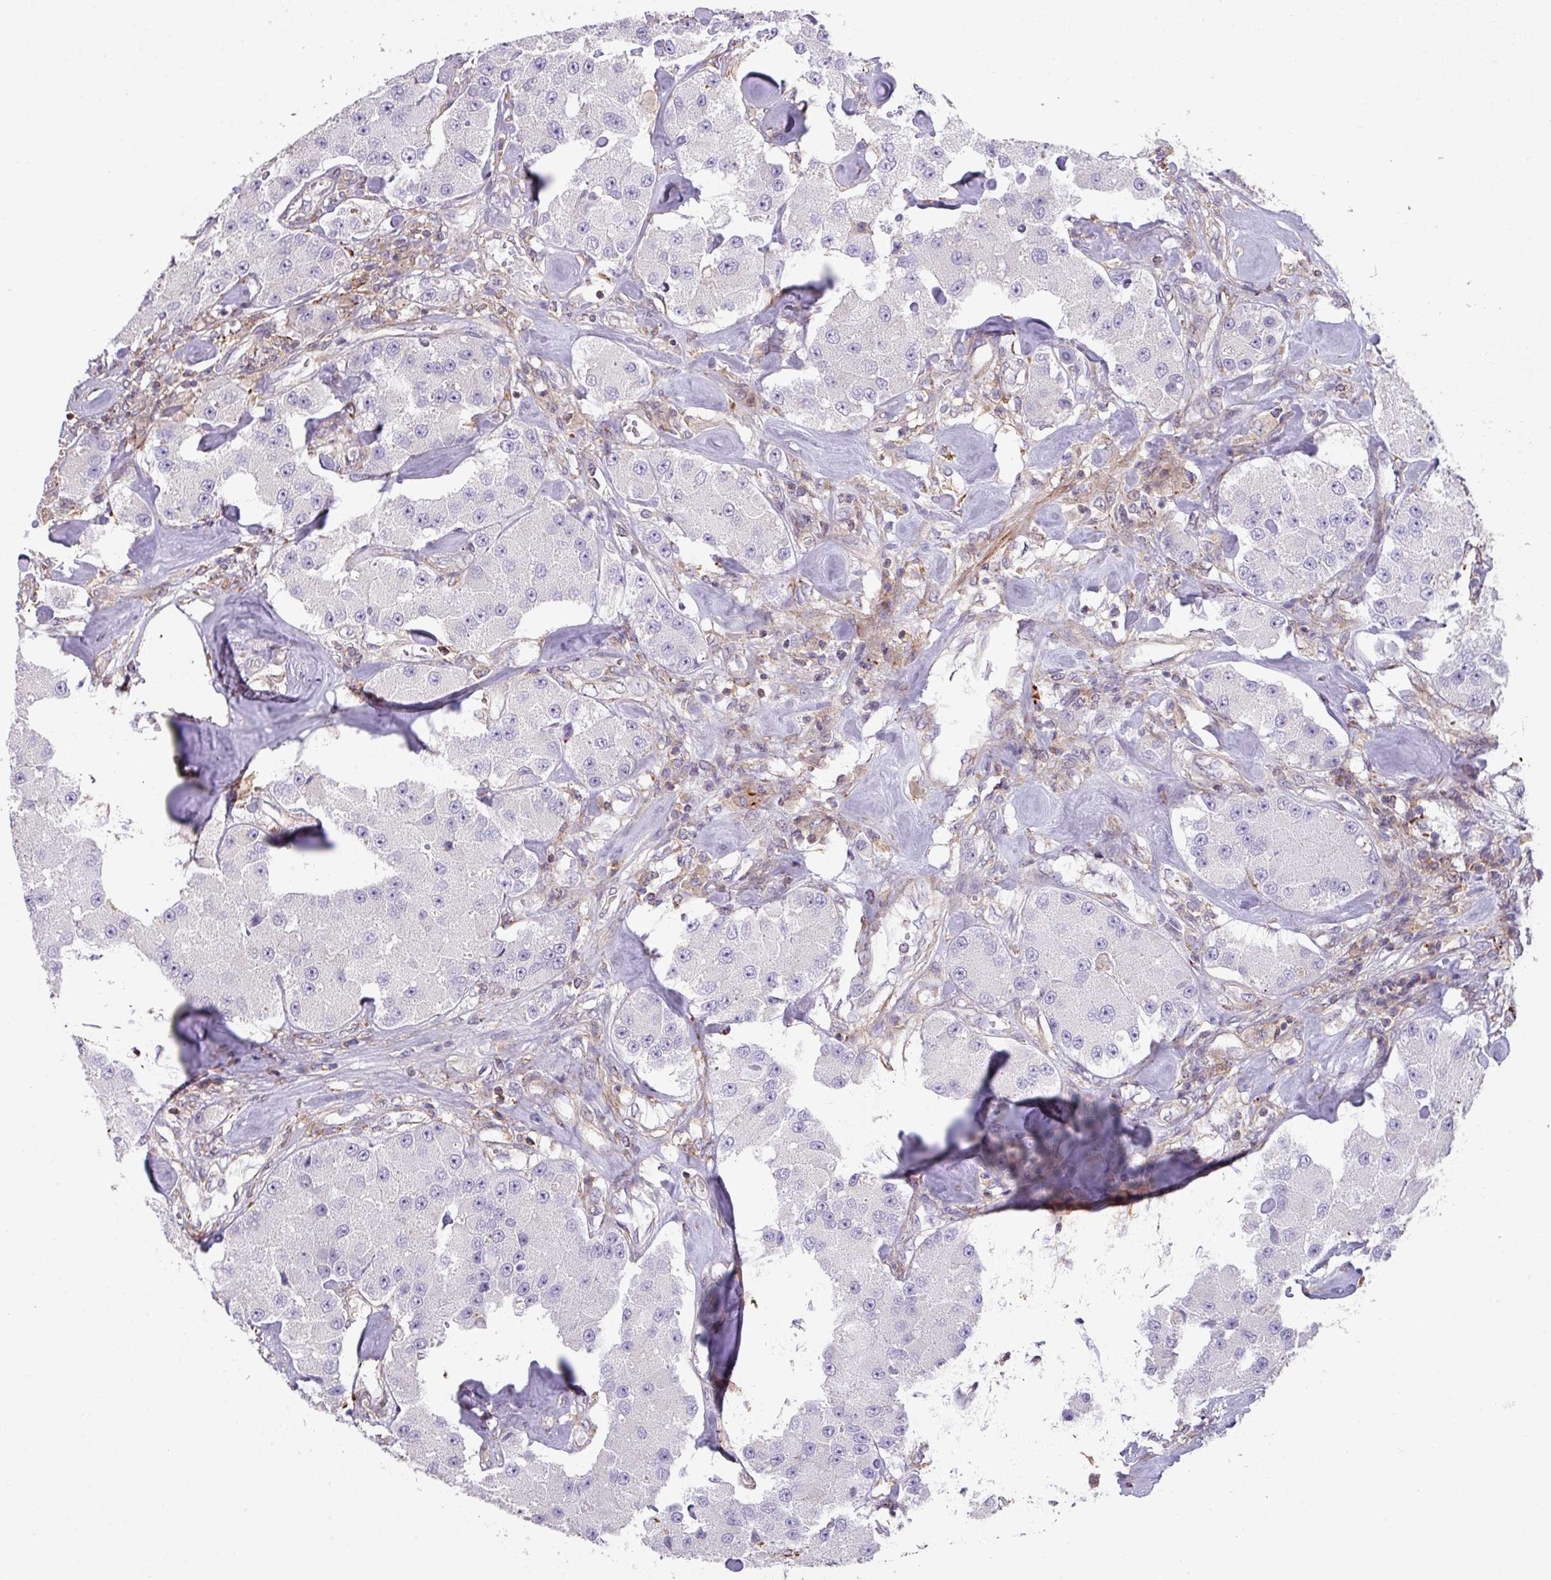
{"staining": {"intensity": "negative", "quantity": "none", "location": "none"}, "tissue": "carcinoid", "cell_type": "Tumor cells", "image_type": "cancer", "snomed": [{"axis": "morphology", "description": "Carcinoid, malignant, NOS"}, {"axis": "topography", "description": "Pancreas"}], "caption": "IHC micrograph of carcinoid stained for a protein (brown), which exhibits no expression in tumor cells. (DAB (3,3'-diaminobenzidine) immunohistochemistry (IHC) visualized using brightfield microscopy, high magnification).", "gene": "LRRC41", "patient": {"sex": "male", "age": 41}}